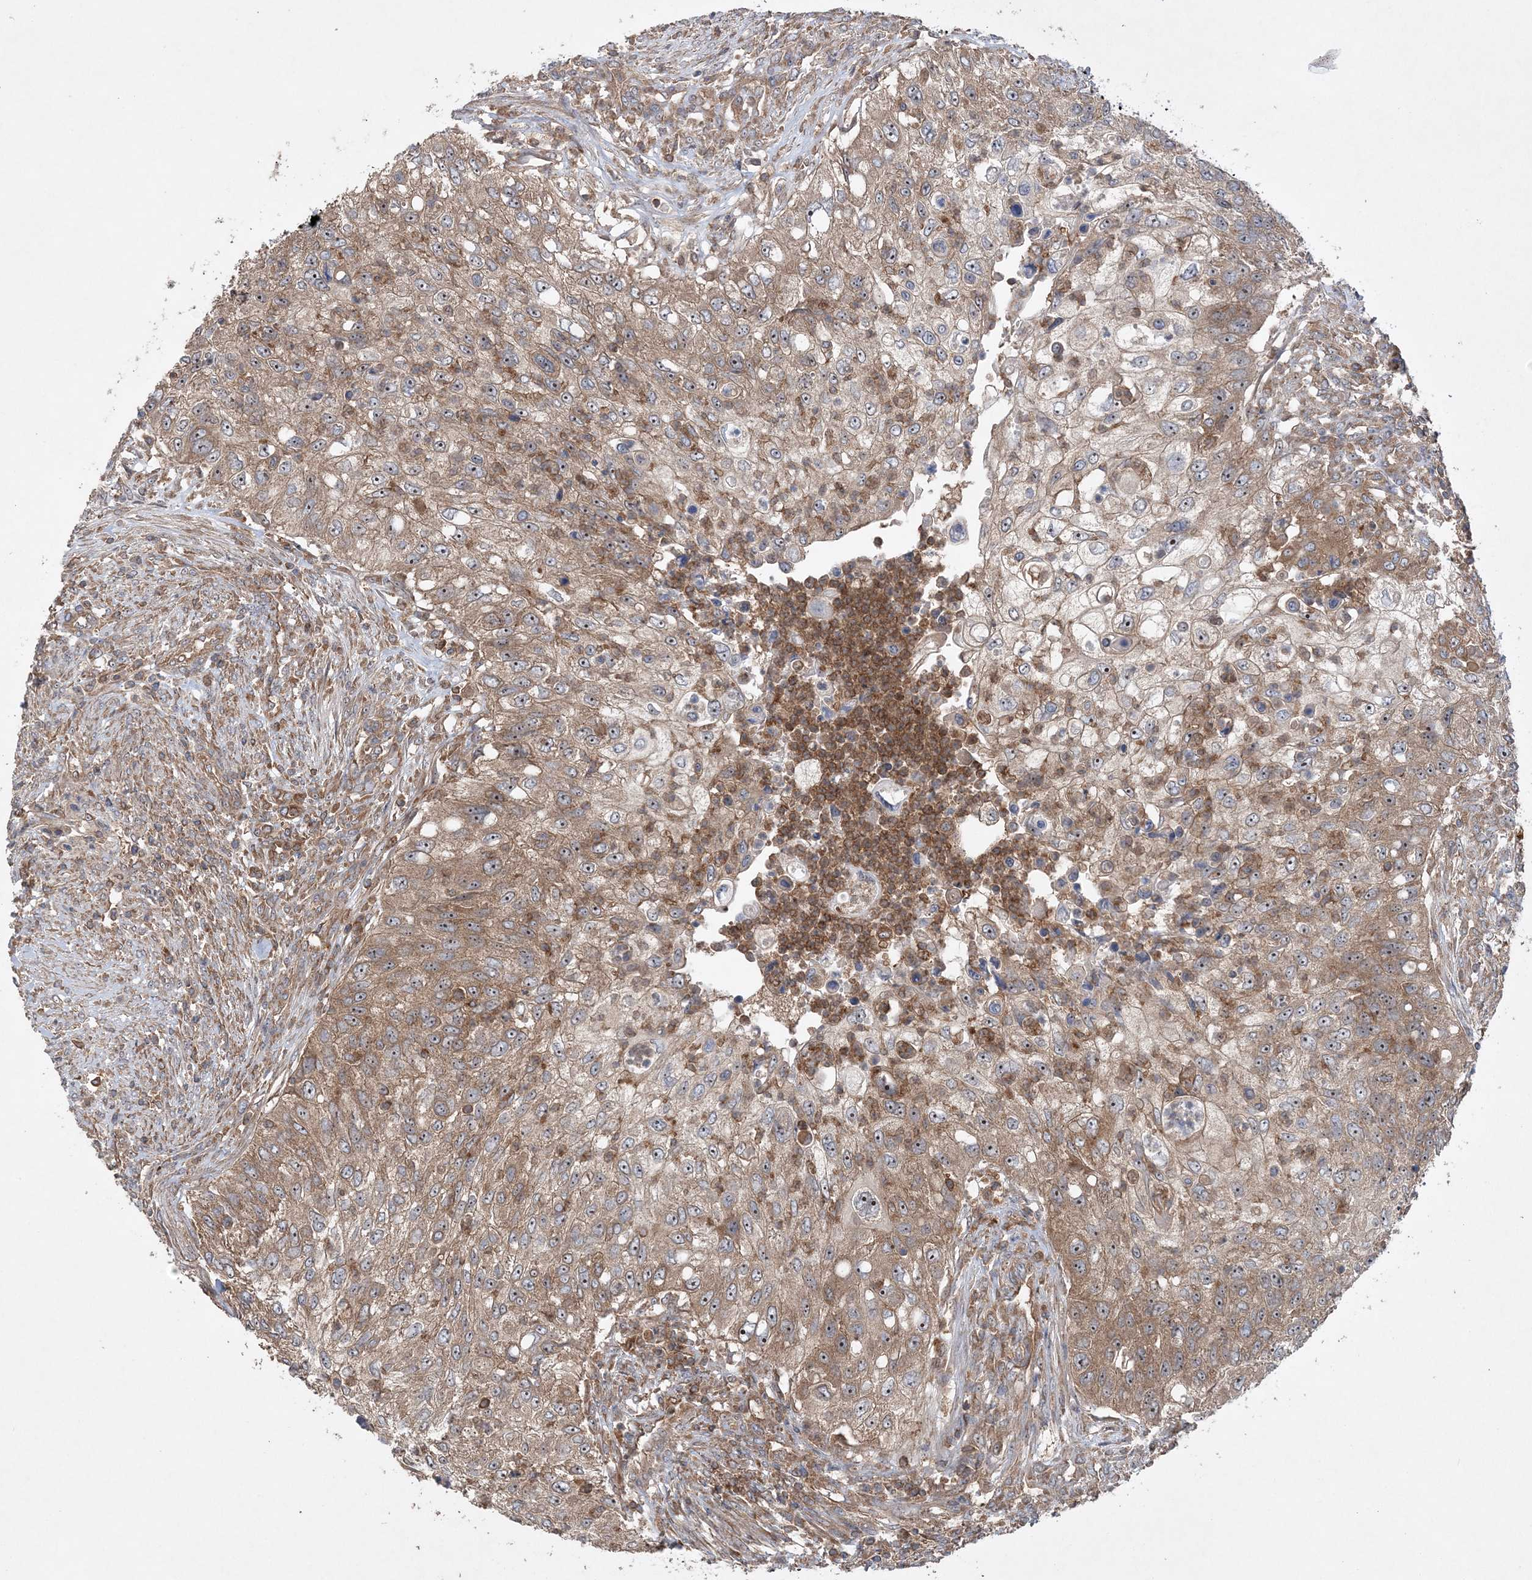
{"staining": {"intensity": "moderate", "quantity": "25%-75%", "location": "cytoplasmic/membranous"}, "tissue": "urothelial cancer", "cell_type": "Tumor cells", "image_type": "cancer", "snomed": [{"axis": "morphology", "description": "Urothelial carcinoma, High grade"}, {"axis": "topography", "description": "Urinary bladder"}], "caption": "Immunohistochemical staining of urothelial carcinoma (high-grade) displays moderate cytoplasmic/membranous protein expression in about 25%-75% of tumor cells.", "gene": "ACAP2", "patient": {"sex": "female", "age": 60}}